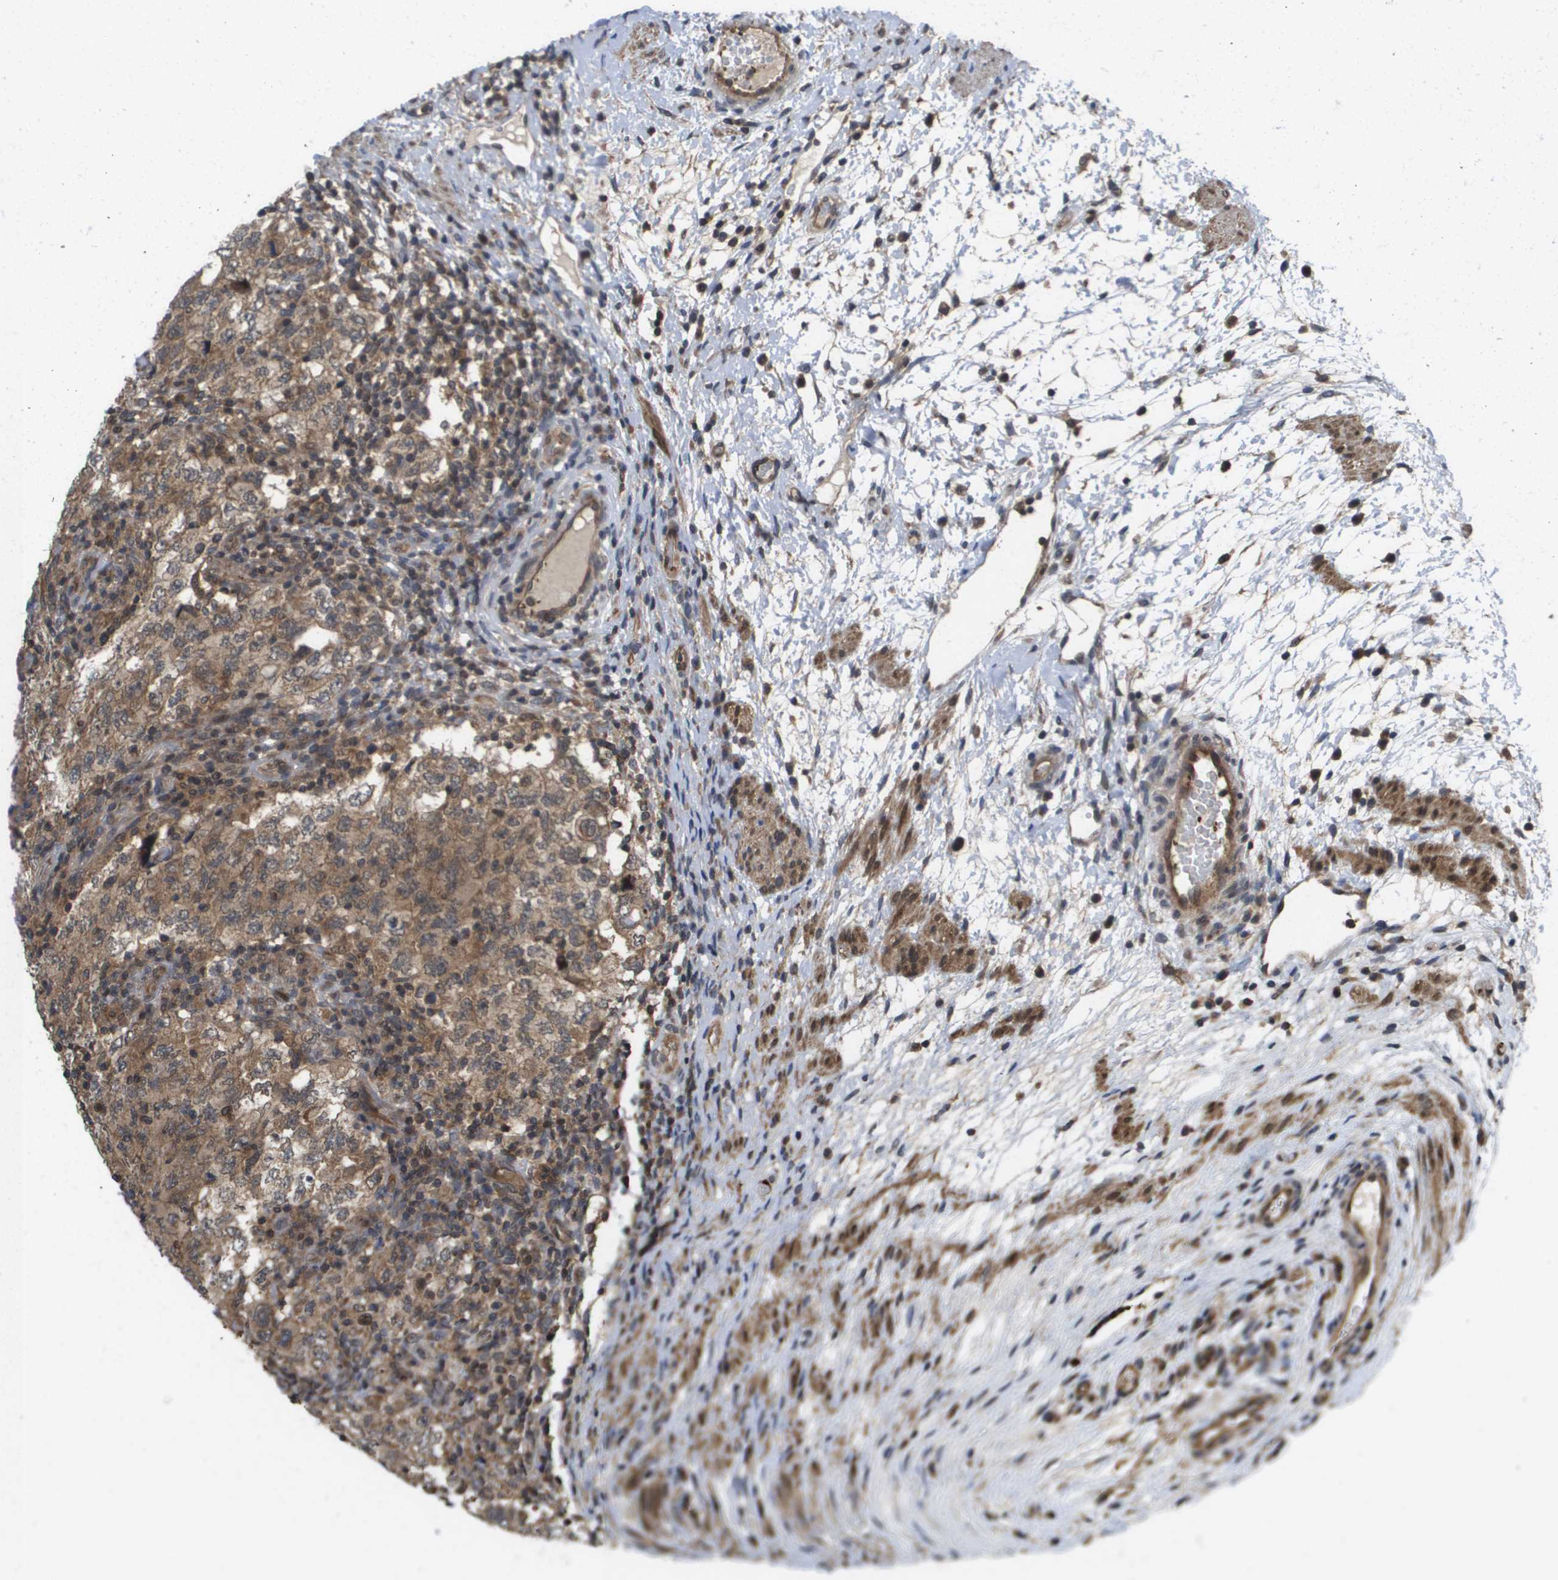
{"staining": {"intensity": "moderate", "quantity": ">75%", "location": "cytoplasmic/membranous"}, "tissue": "testis cancer", "cell_type": "Tumor cells", "image_type": "cancer", "snomed": [{"axis": "morphology", "description": "Carcinoma, Embryonal, NOS"}, {"axis": "topography", "description": "Testis"}], "caption": "Testis embryonal carcinoma was stained to show a protein in brown. There is medium levels of moderate cytoplasmic/membranous positivity in approximately >75% of tumor cells. Immunohistochemistry stains the protein in brown and the nuclei are stained blue.", "gene": "RBM38", "patient": {"sex": "male", "age": 26}}